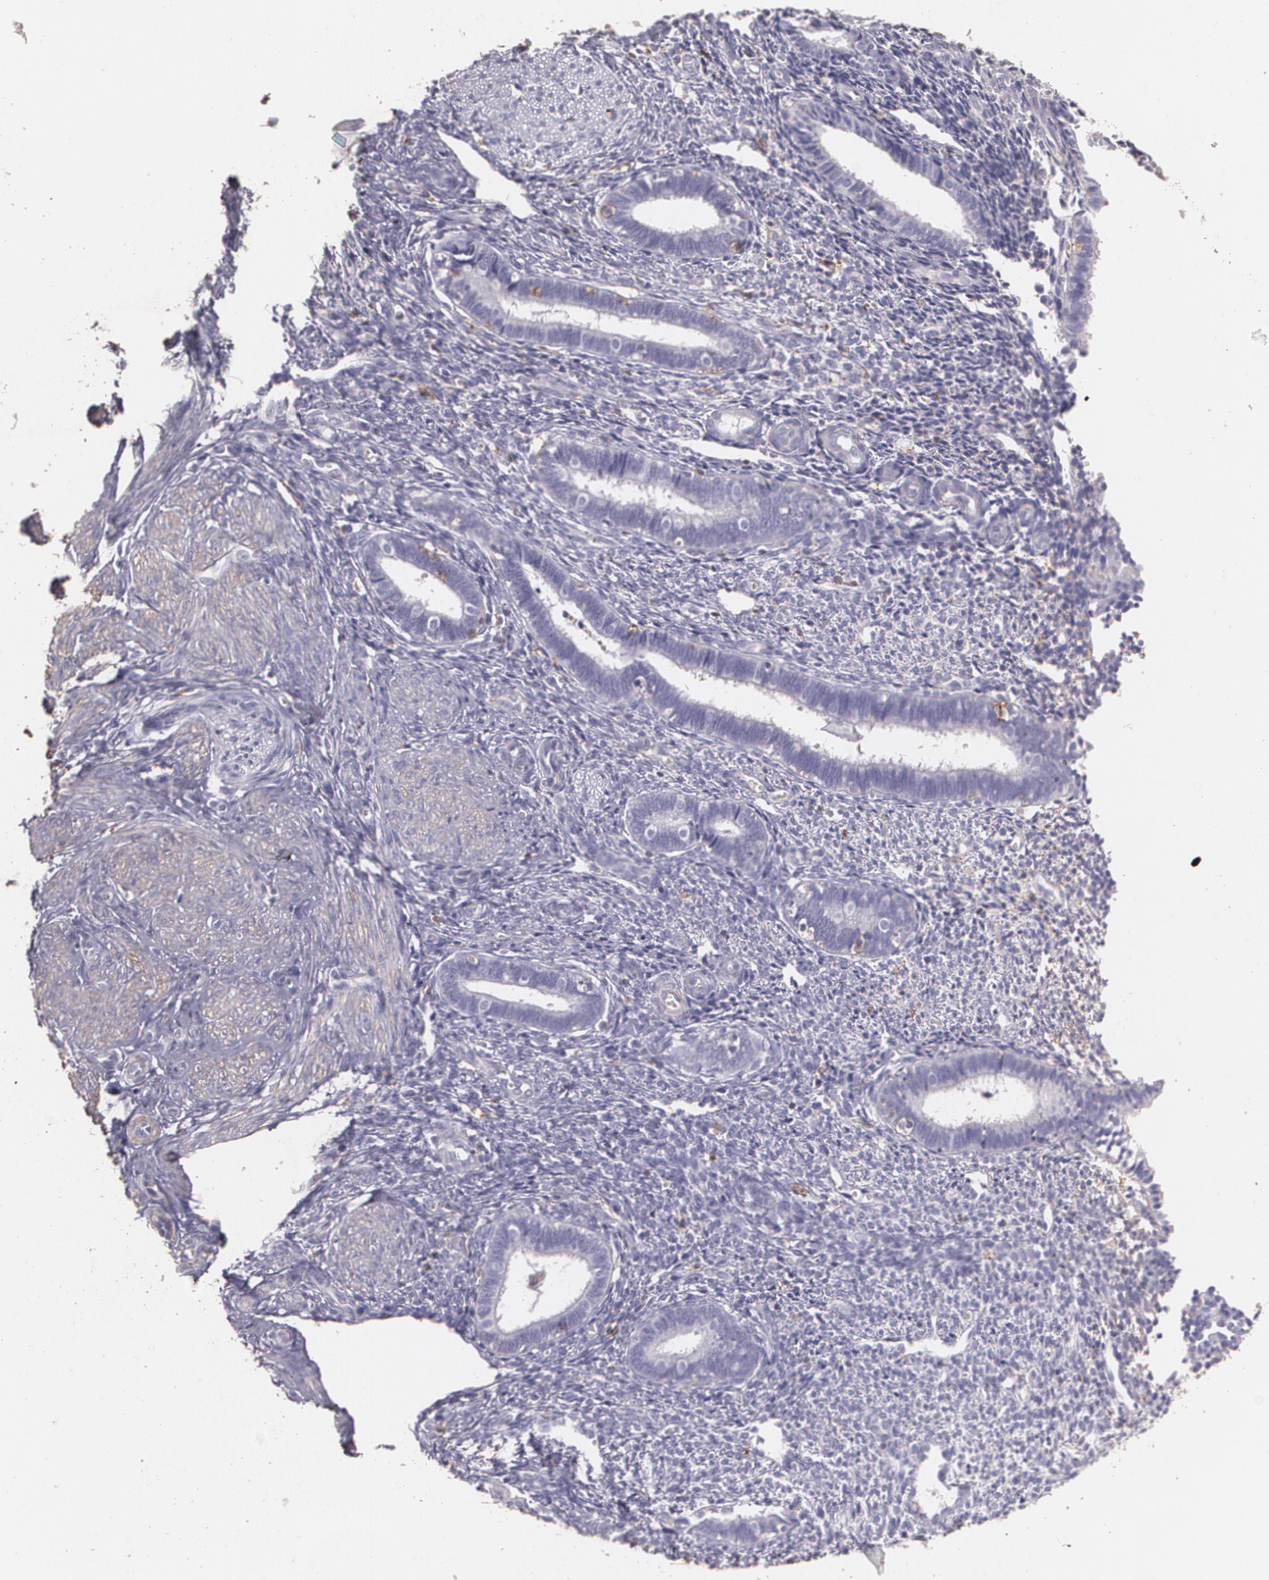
{"staining": {"intensity": "weak", "quantity": "<25%", "location": "cytoplasmic/membranous"}, "tissue": "endometrium", "cell_type": "Cells in endometrial stroma", "image_type": "normal", "snomed": [{"axis": "morphology", "description": "Normal tissue, NOS"}, {"axis": "topography", "description": "Endometrium"}], "caption": "This histopathology image is of benign endometrium stained with immunohistochemistry (IHC) to label a protein in brown with the nuclei are counter-stained blue. There is no positivity in cells in endometrial stroma.", "gene": "TGFBR1", "patient": {"sex": "female", "age": 27}}